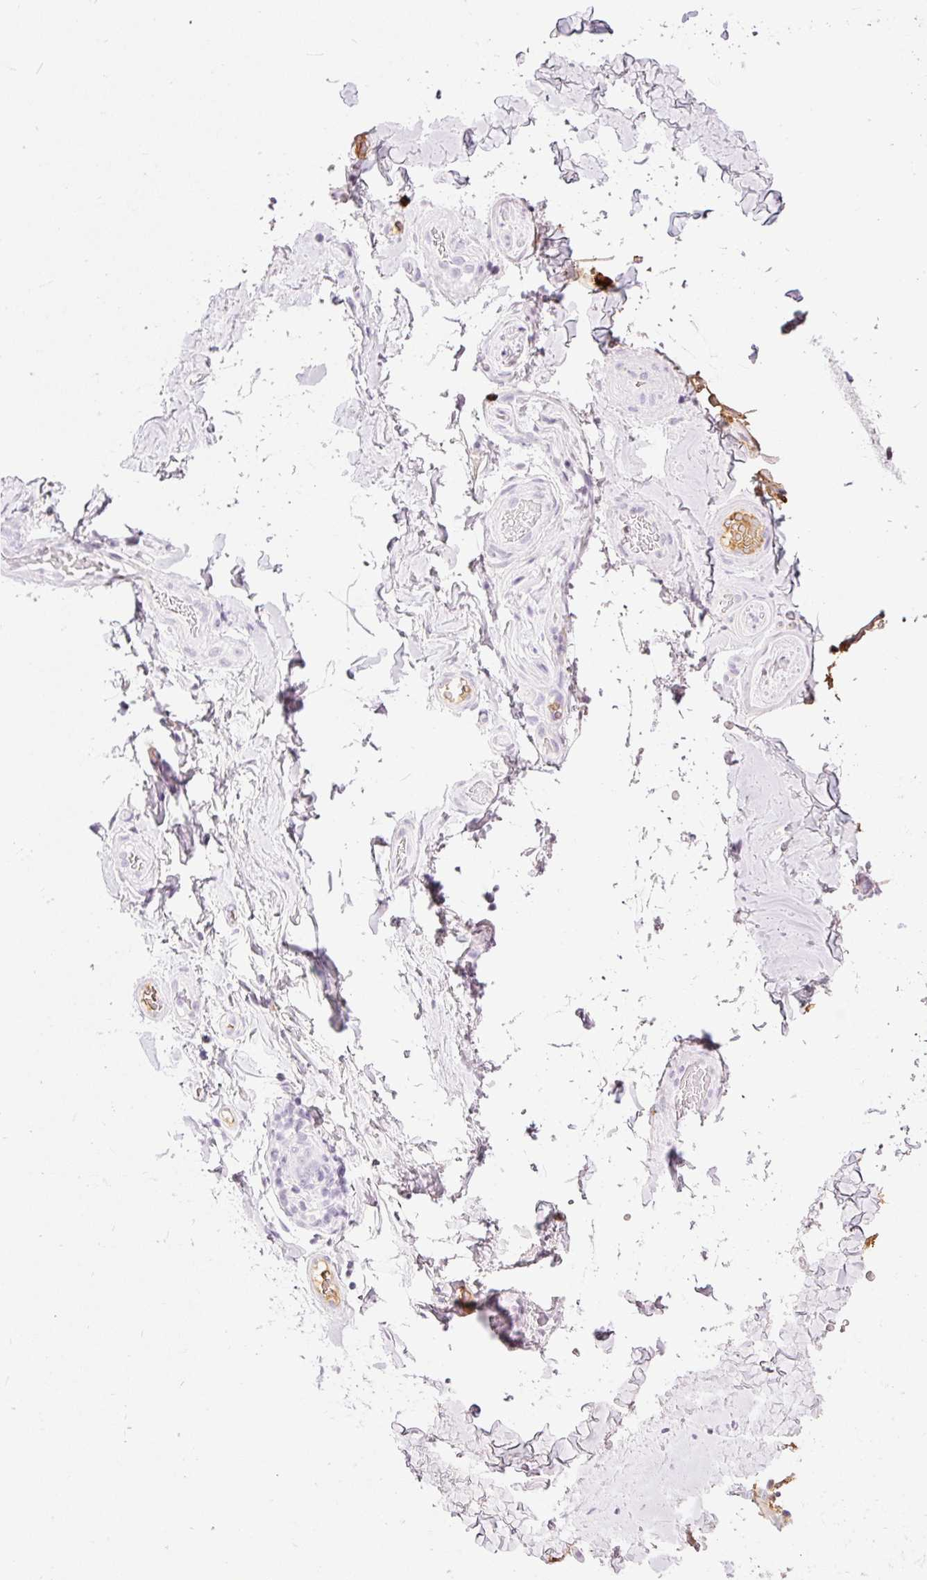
{"staining": {"intensity": "negative", "quantity": "none", "location": "none"}, "tissue": "soft tissue", "cell_type": "Fibroblasts", "image_type": "normal", "snomed": [{"axis": "morphology", "description": "Normal tissue, NOS"}, {"axis": "topography", "description": "Vascular tissue"}, {"axis": "topography", "description": "Peripheral nerve tissue"}], "caption": "Immunohistochemical staining of unremarkable soft tissue displays no significant staining in fibroblasts.", "gene": "PRPF38B", "patient": {"sex": "male", "age": 41}}